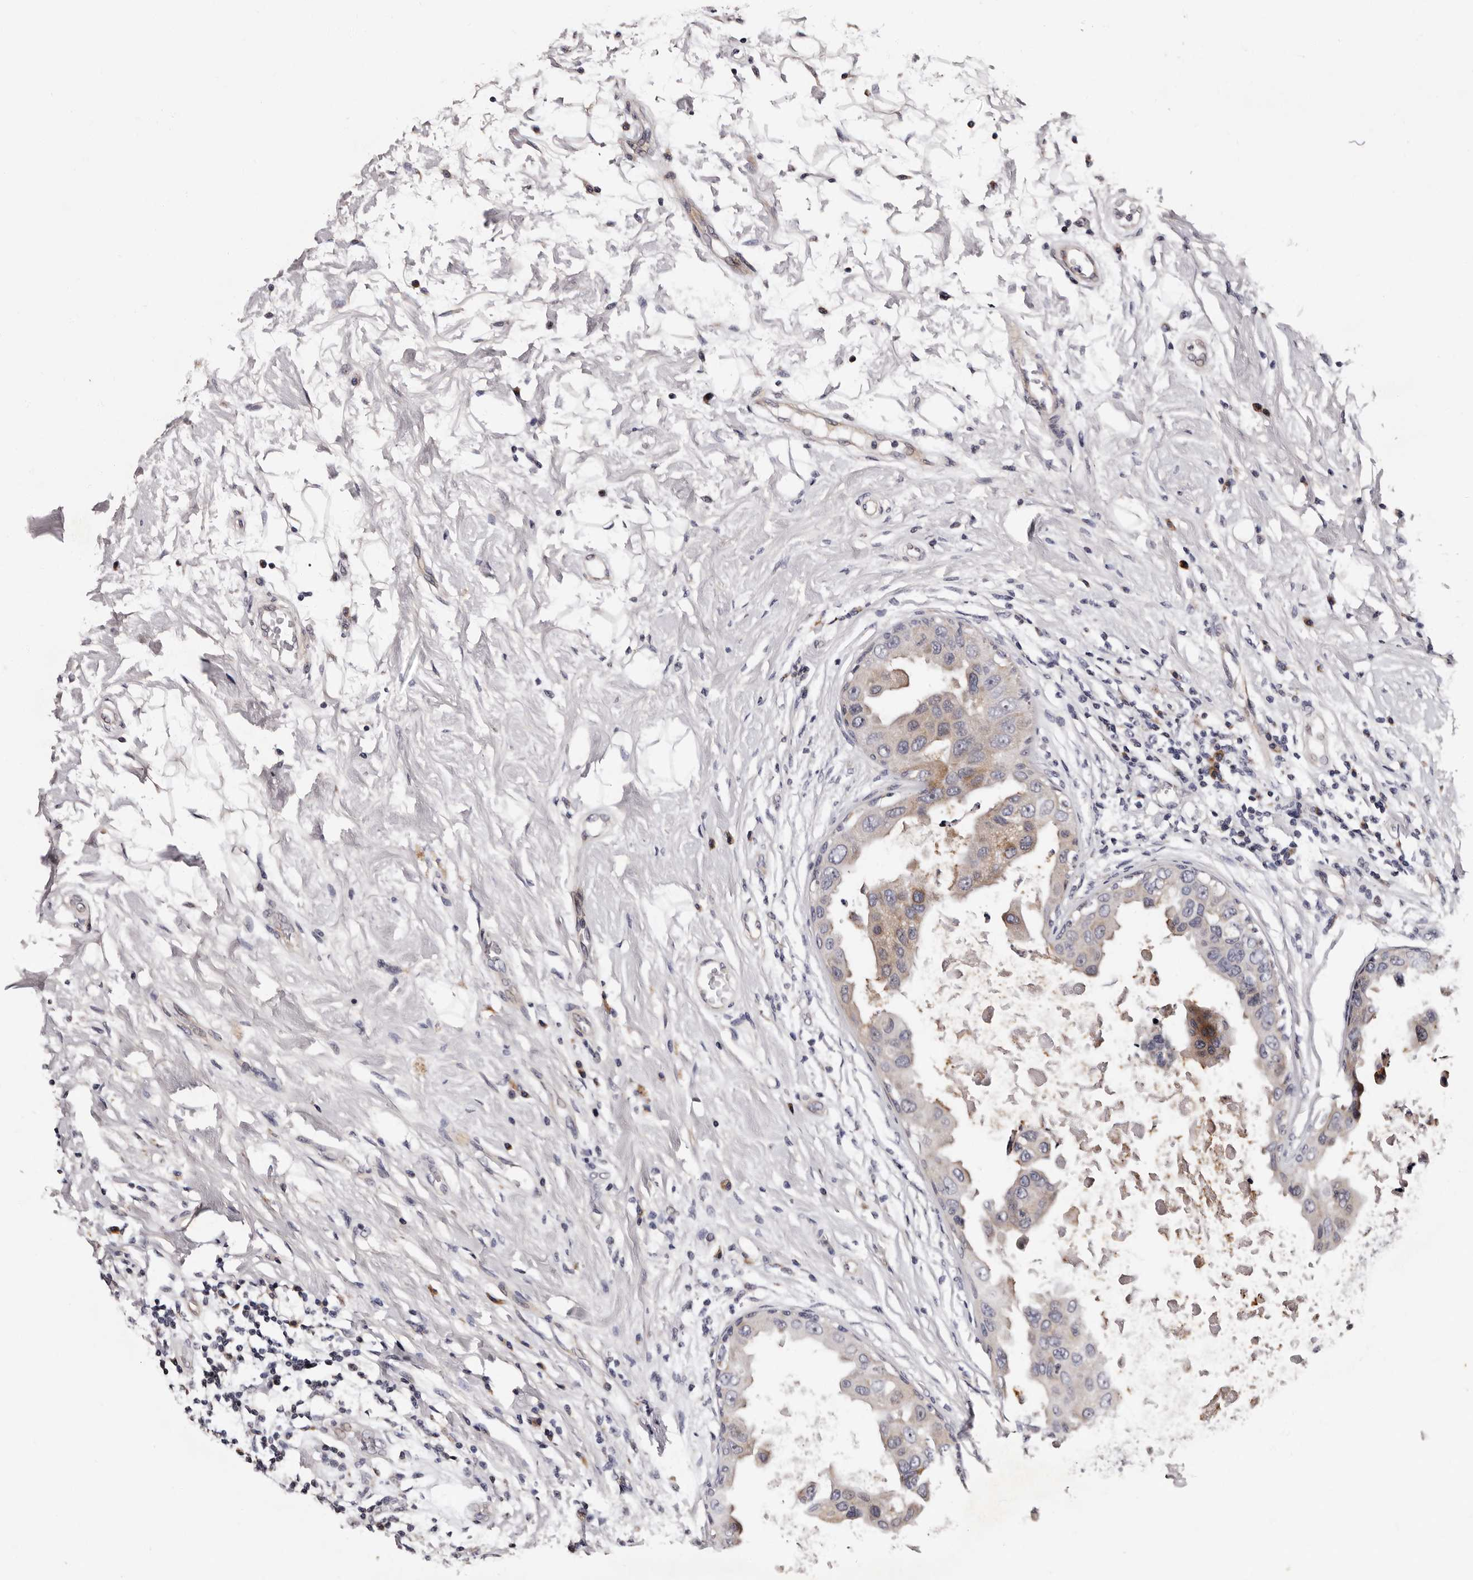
{"staining": {"intensity": "weak", "quantity": "25%-75%", "location": "cytoplasmic/membranous"}, "tissue": "breast cancer", "cell_type": "Tumor cells", "image_type": "cancer", "snomed": [{"axis": "morphology", "description": "Duct carcinoma"}, {"axis": "topography", "description": "Breast"}], "caption": "Brown immunohistochemical staining in breast cancer (infiltrating ductal carcinoma) shows weak cytoplasmic/membranous staining in approximately 25%-75% of tumor cells.", "gene": "TAF4B", "patient": {"sex": "female", "age": 27}}